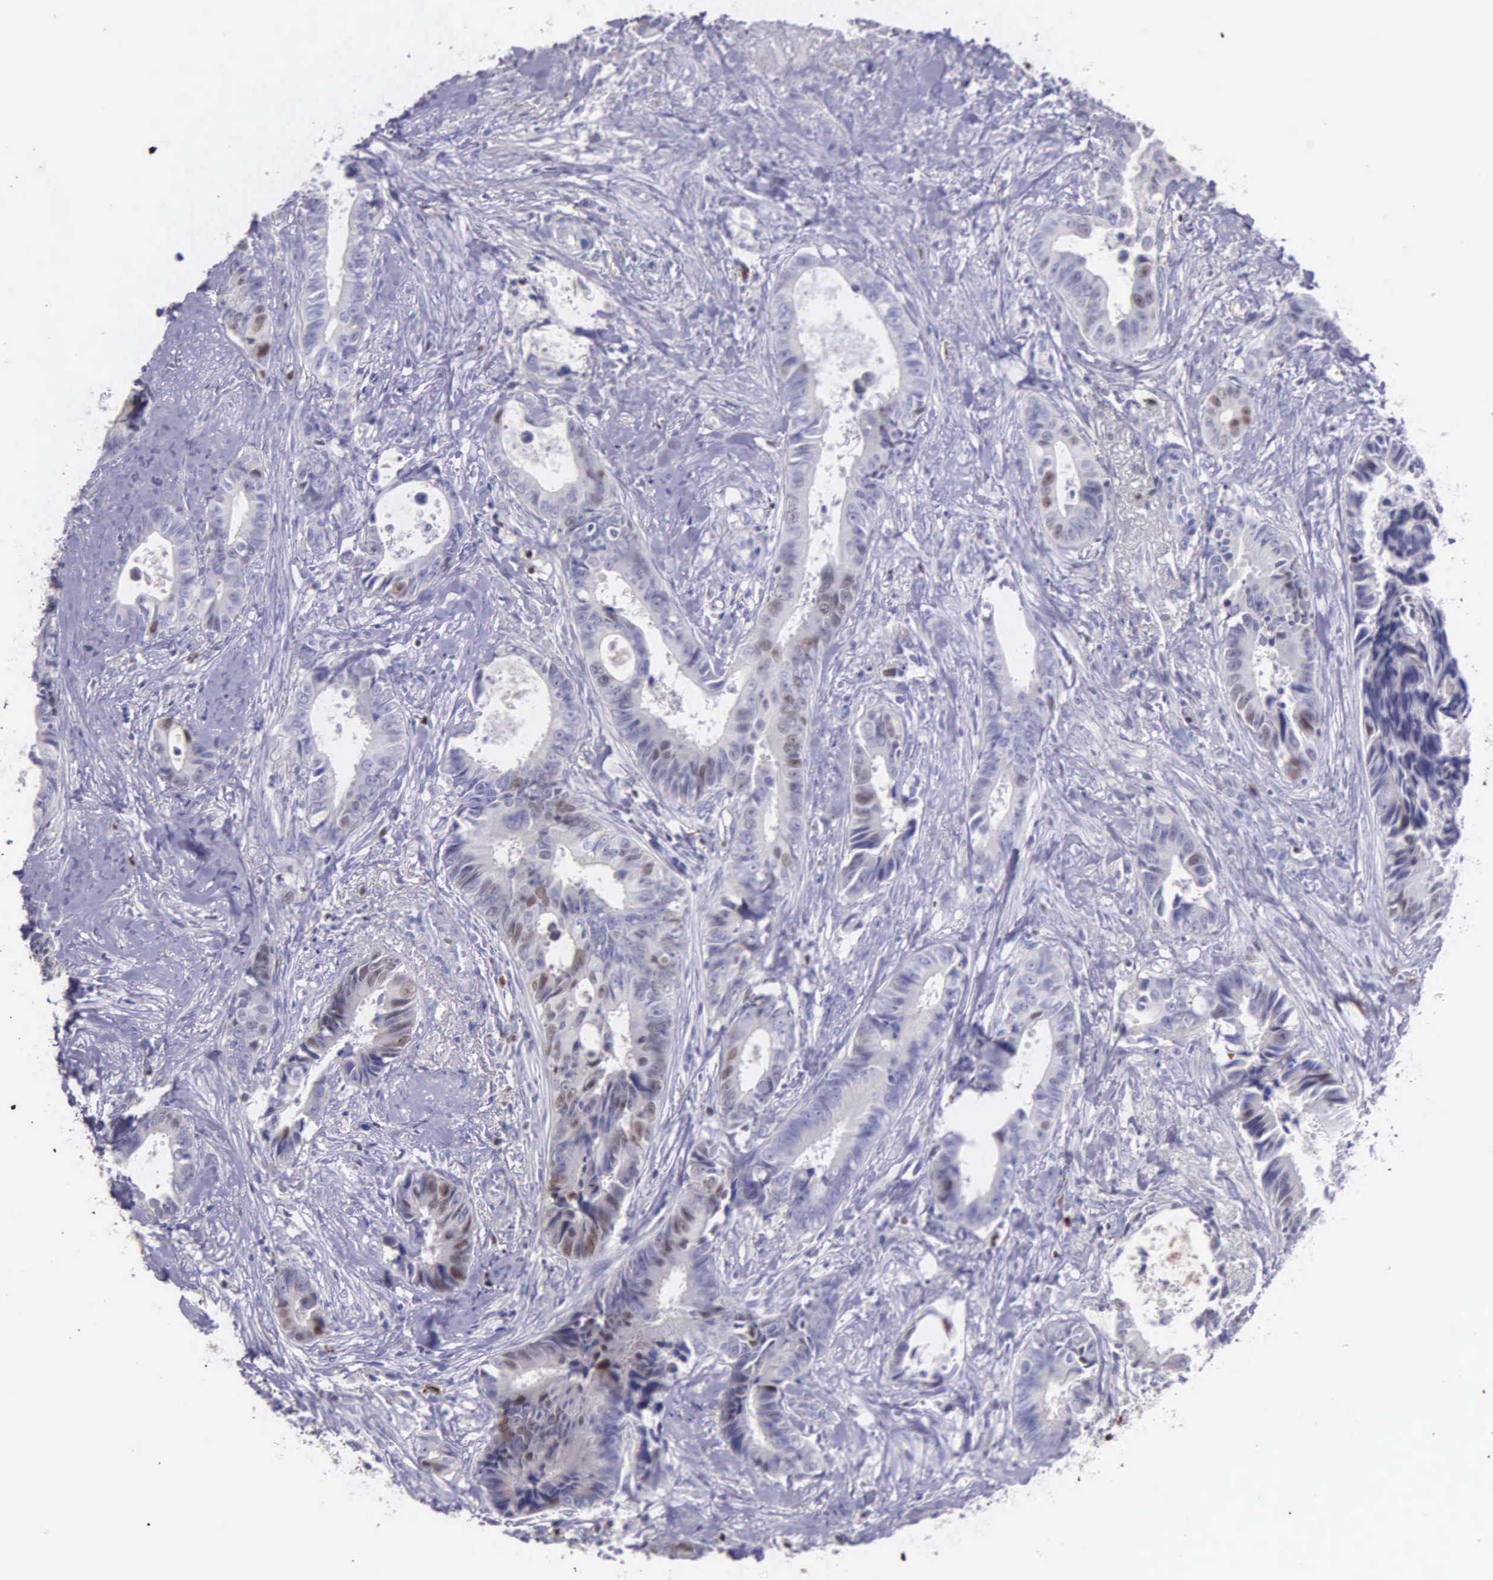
{"staining": {"intensity": "moderate", "quantity": "<25%", "location": "nuclear"}, "tissue": "colorectal cancer", "cell_type": "Tumor cells", "image_type": "cancer", "snomed": [{"axis": "morphology", "description": "Adenocarcinoma, NOS"}, {"axis": "topography", "description": "Rectum"}], "caption": "The immunohistochemical stain shows moderate nuclear positivity in tumor cells of colorectal adenocarcinoma tissue. The staining is performed using DAB (3,3'-diaminobenzidine) brown chromogen to label protein expression. The nuclei are counter-stained blue using hematoxylin.", "gene": "MCM5", "patient": {"sex": "female", "age": 98}}